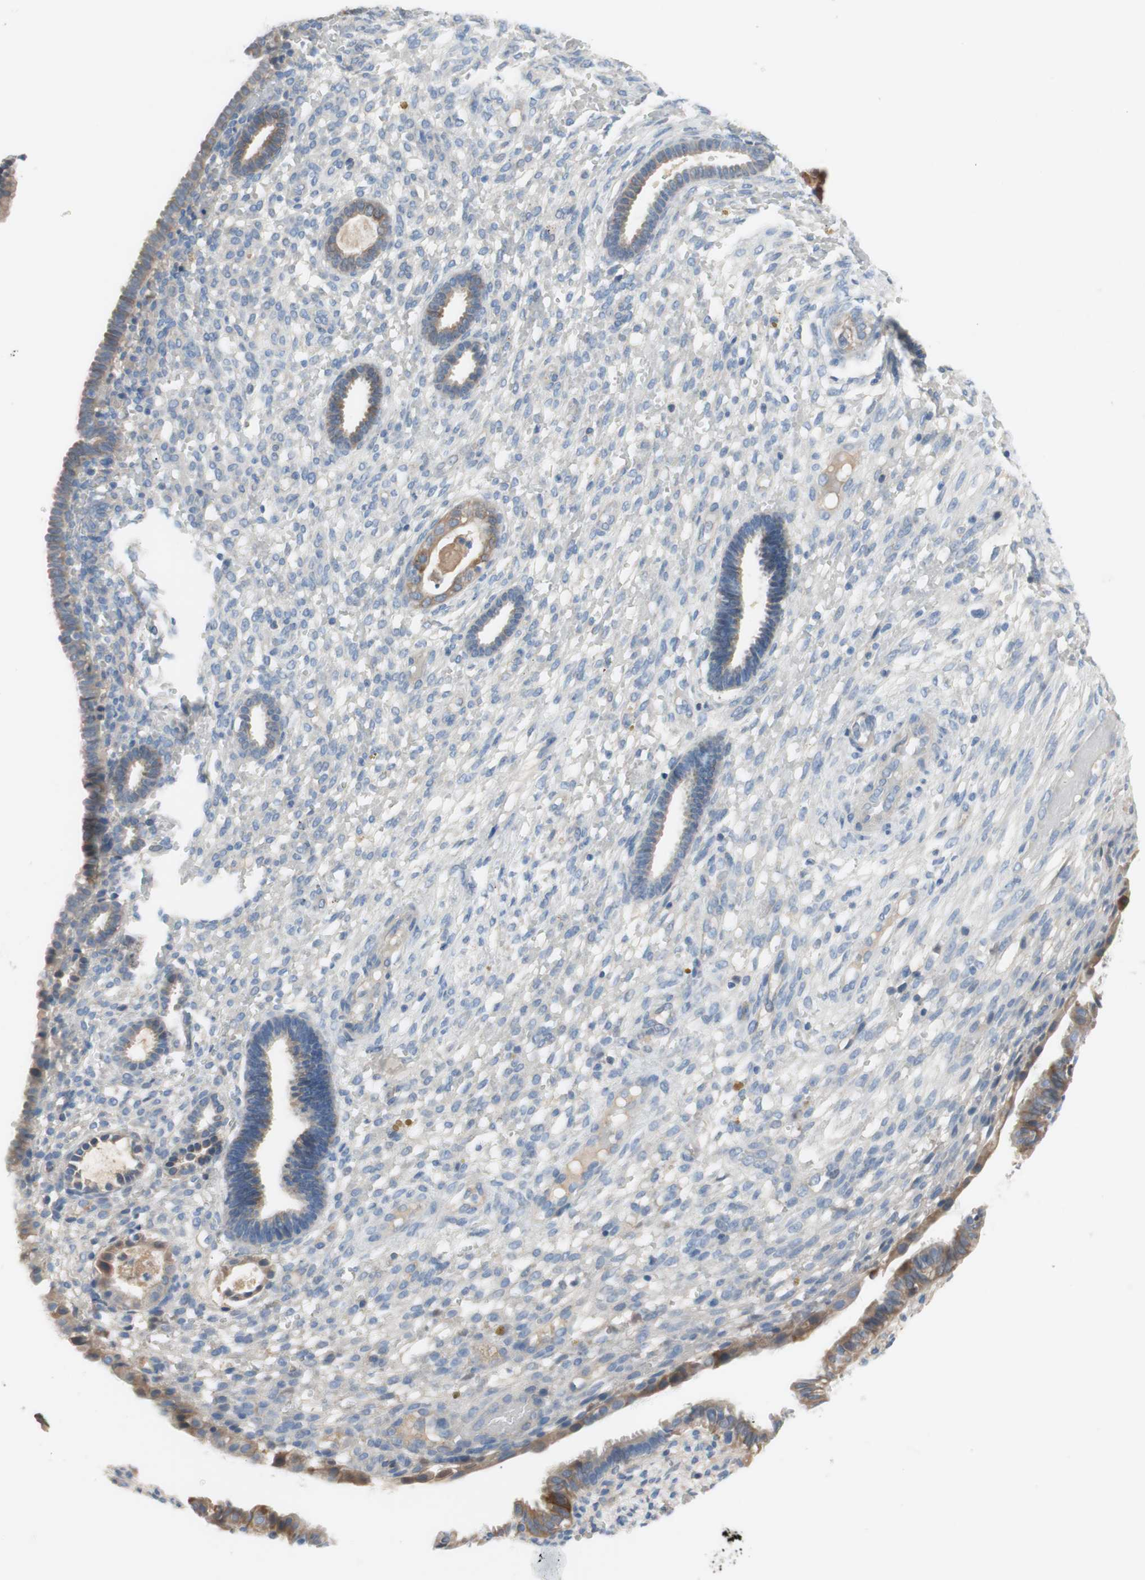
{"staining": {"intensity": "negative", "quantity": "none", "location": "none"}, "tissue": "endometrium", "cell_type": "Cells in endometrial stroma", "image_type": "normal", "snomed": [{"axis": "morphology", "description": "Normal tissue, NOS"}, {"axis": "topography", "description": "Endometrium"}], "caption": "Immunohistochemistry histopathology image of normal endometrium: endometrium stained with DAB reveals no significant protein expression in cells in endometrial stroma.", "gene": "FDFT1", "patient": {"sex": "female", "age": 61}}